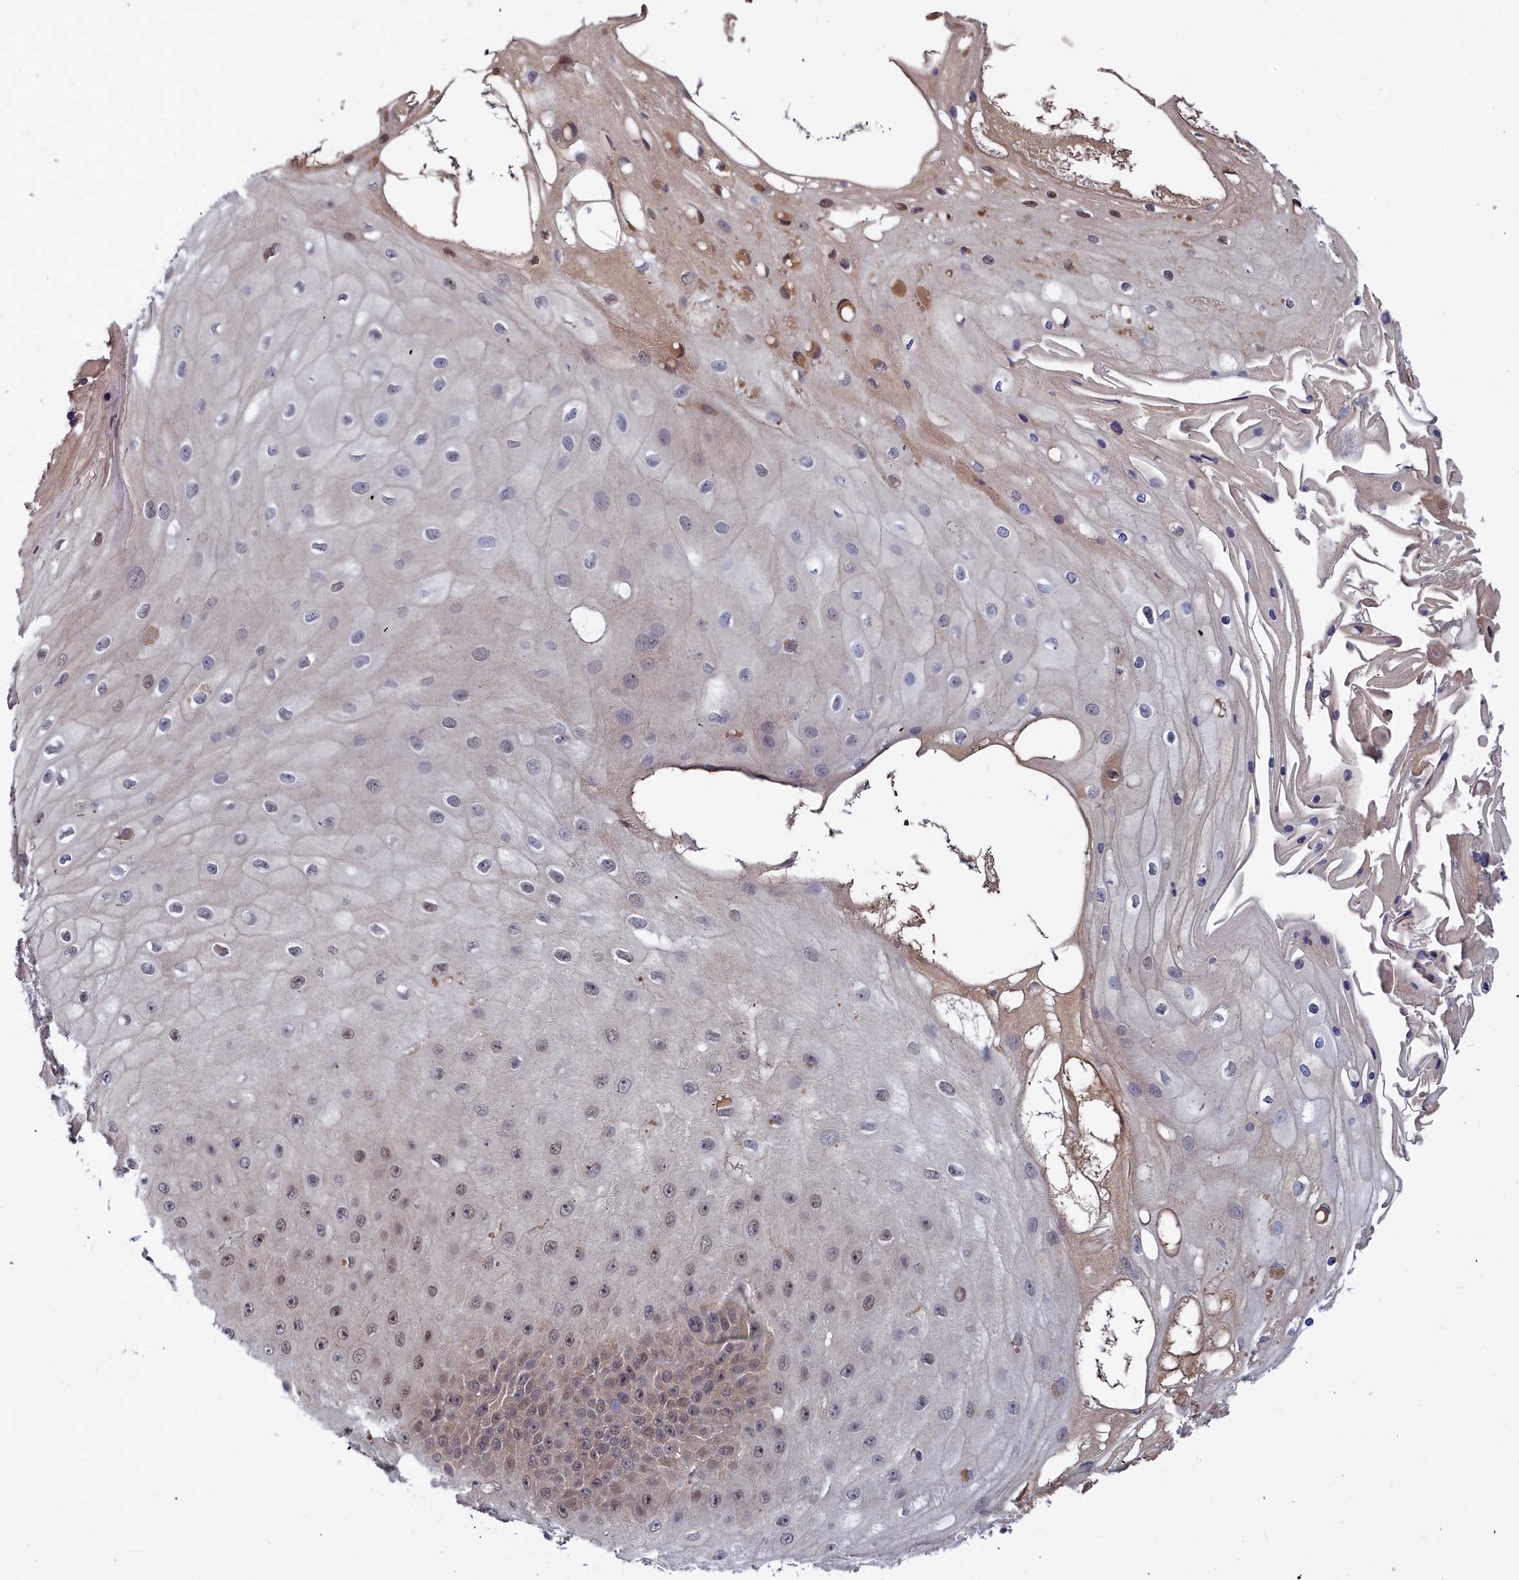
{"staining": {"intensity": "moderate", "quantity": "25%-75%", "location": "cytoplasmic/membranous,nuclear"}, "tissue": "skin cancer", "cell_type": "Tumor cells", "image_type": "cancer", "snomed": [{"axis": "morphology", "description": "Squamous cell carcinoma, NOS"}, {"axis": "topography", "description": "Skin"}], "caption": "An immunohistochemistry (IHC) photomicrograph of neoplastic tissue is shown. Protein staining in brown shows moderate cytoplasmic/membranous and nuclear positivity in squamous cell carcinoma (skin) within tumor cells. The staining was performed using DAB, with brown indicating positive protein expression. Nuclei are stained blue with hematoxylin.", "gene": "GFRA2", "patient": {"sex": "male", "age": 70}}